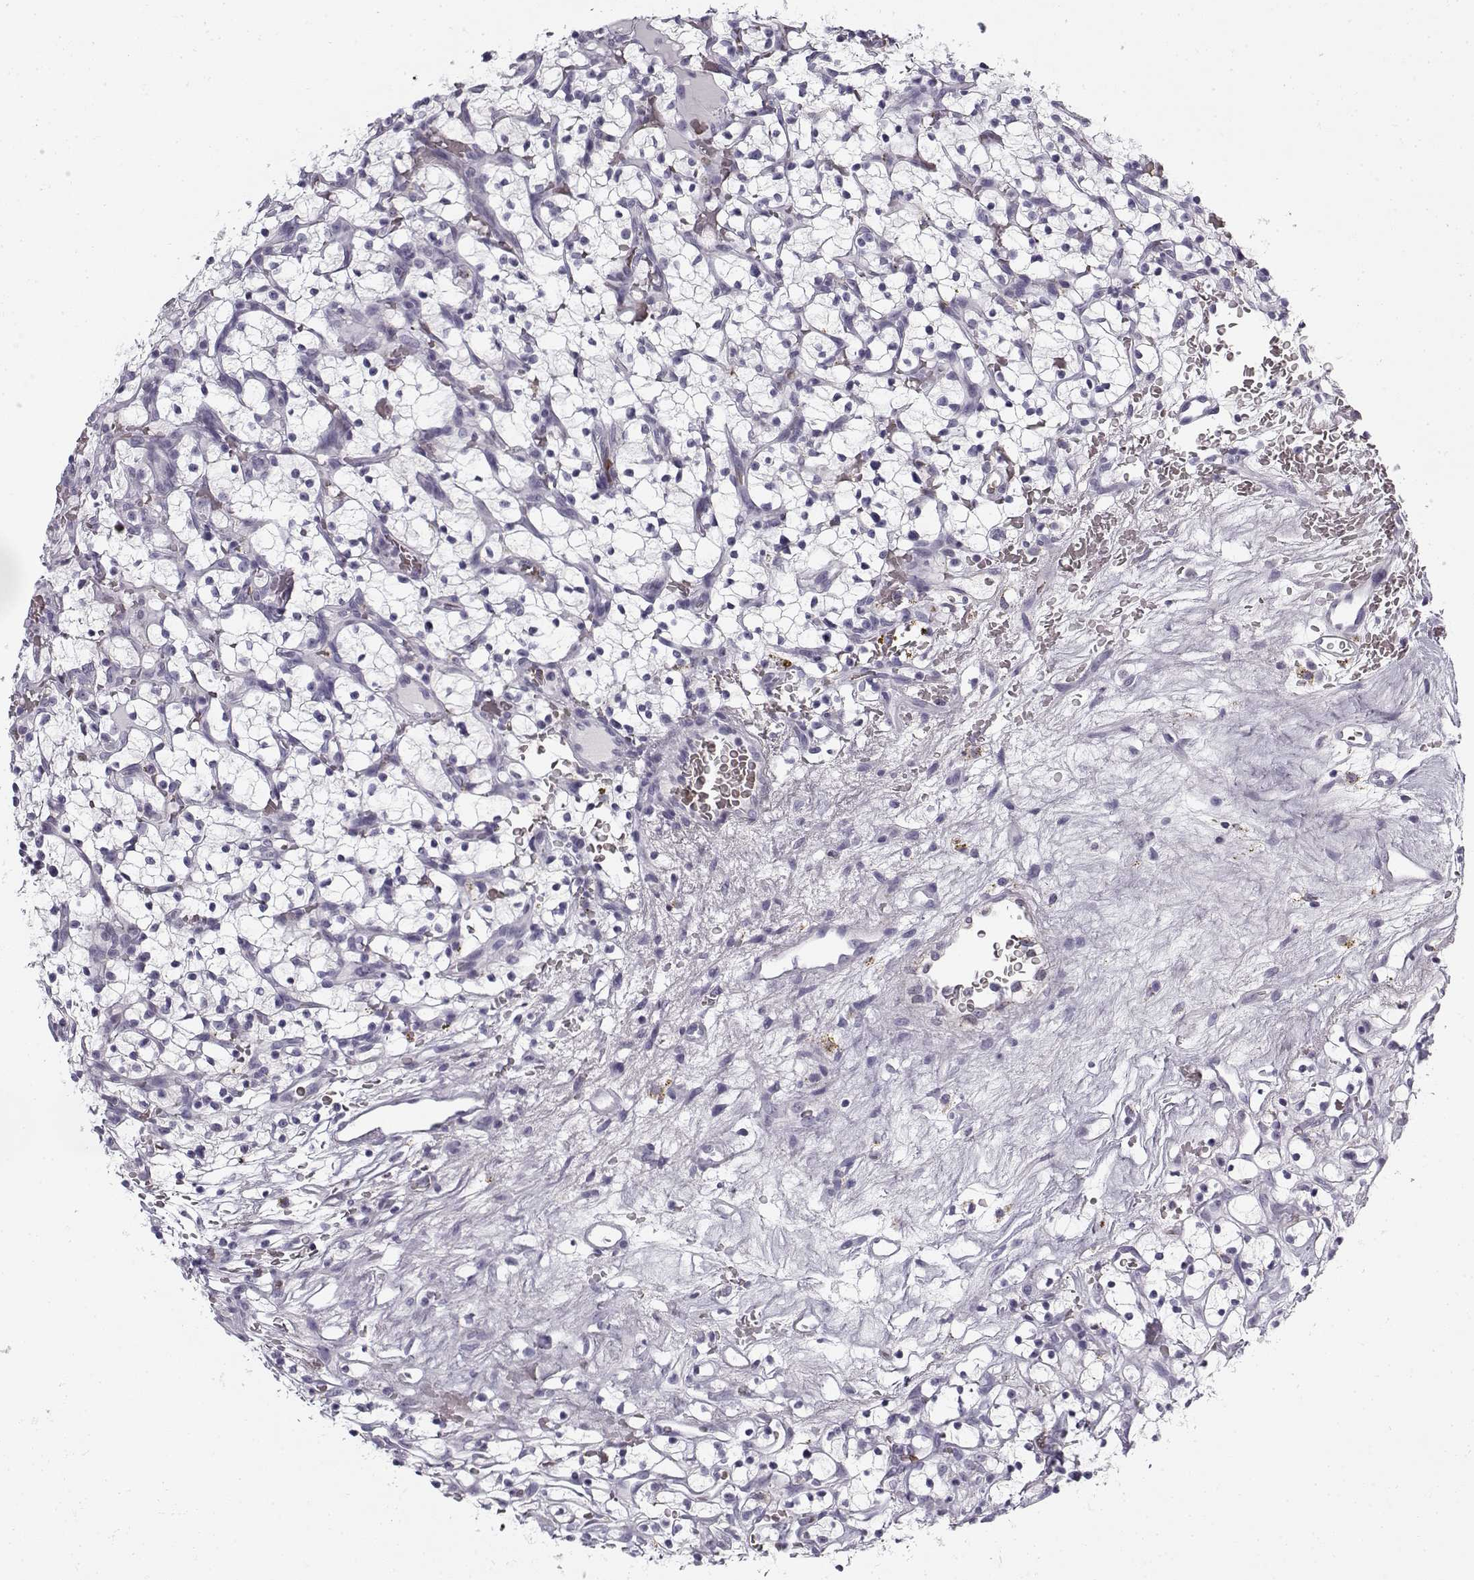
{"staining": {"intensity": "negative", "quantity": "none", "location": "none"}, "tissue": "renal cancer", "cell_type": "Tumor cells", "image_type": "cancer", "snomed": [{"axis": "morphology", "description": "Adenocarcinoma, NOS"}, {"axis": "topography", "description": "Kidney"}], "caption": "Tumor cells are negative for protein expression in human renal cancer (adenocarcinoma).", "gene": "SNCA", "patient": {"sex": "female", "age": 64}}